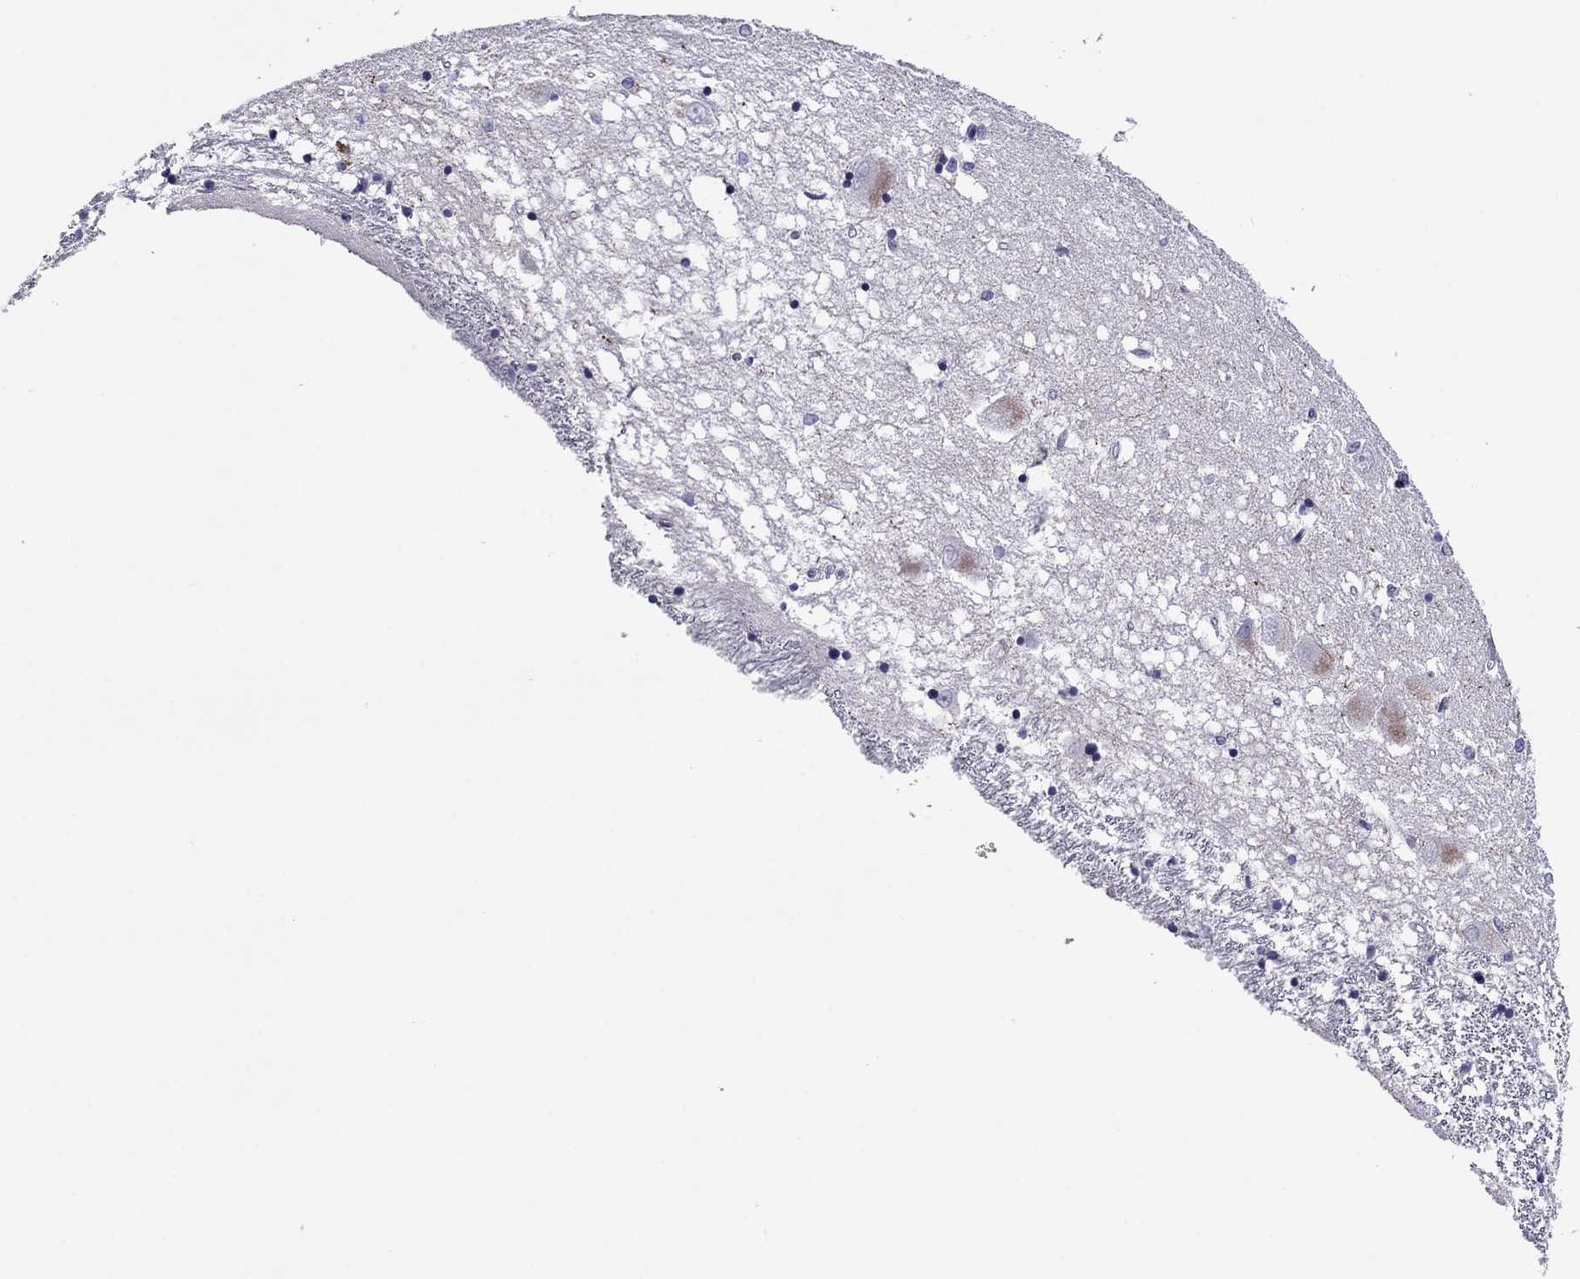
{"staining": {"intensity": "negative", "quantity": "none", "location": "none"}, "tissue": "caudate", "cell_type": "Glial cells", "image_type": "normal", "snomed": [{"axis": "morphology", "description": "Normal tissue, NOS"}, {"axis": "topography", "description": "Lateral ventricle wall"}], "caption": "Glial cells are negative for brown protein staining in benign caudate. Nuclei are stained in blue.", "gene": "SCG2", "patient": {"sex": "female", "age": 71}}